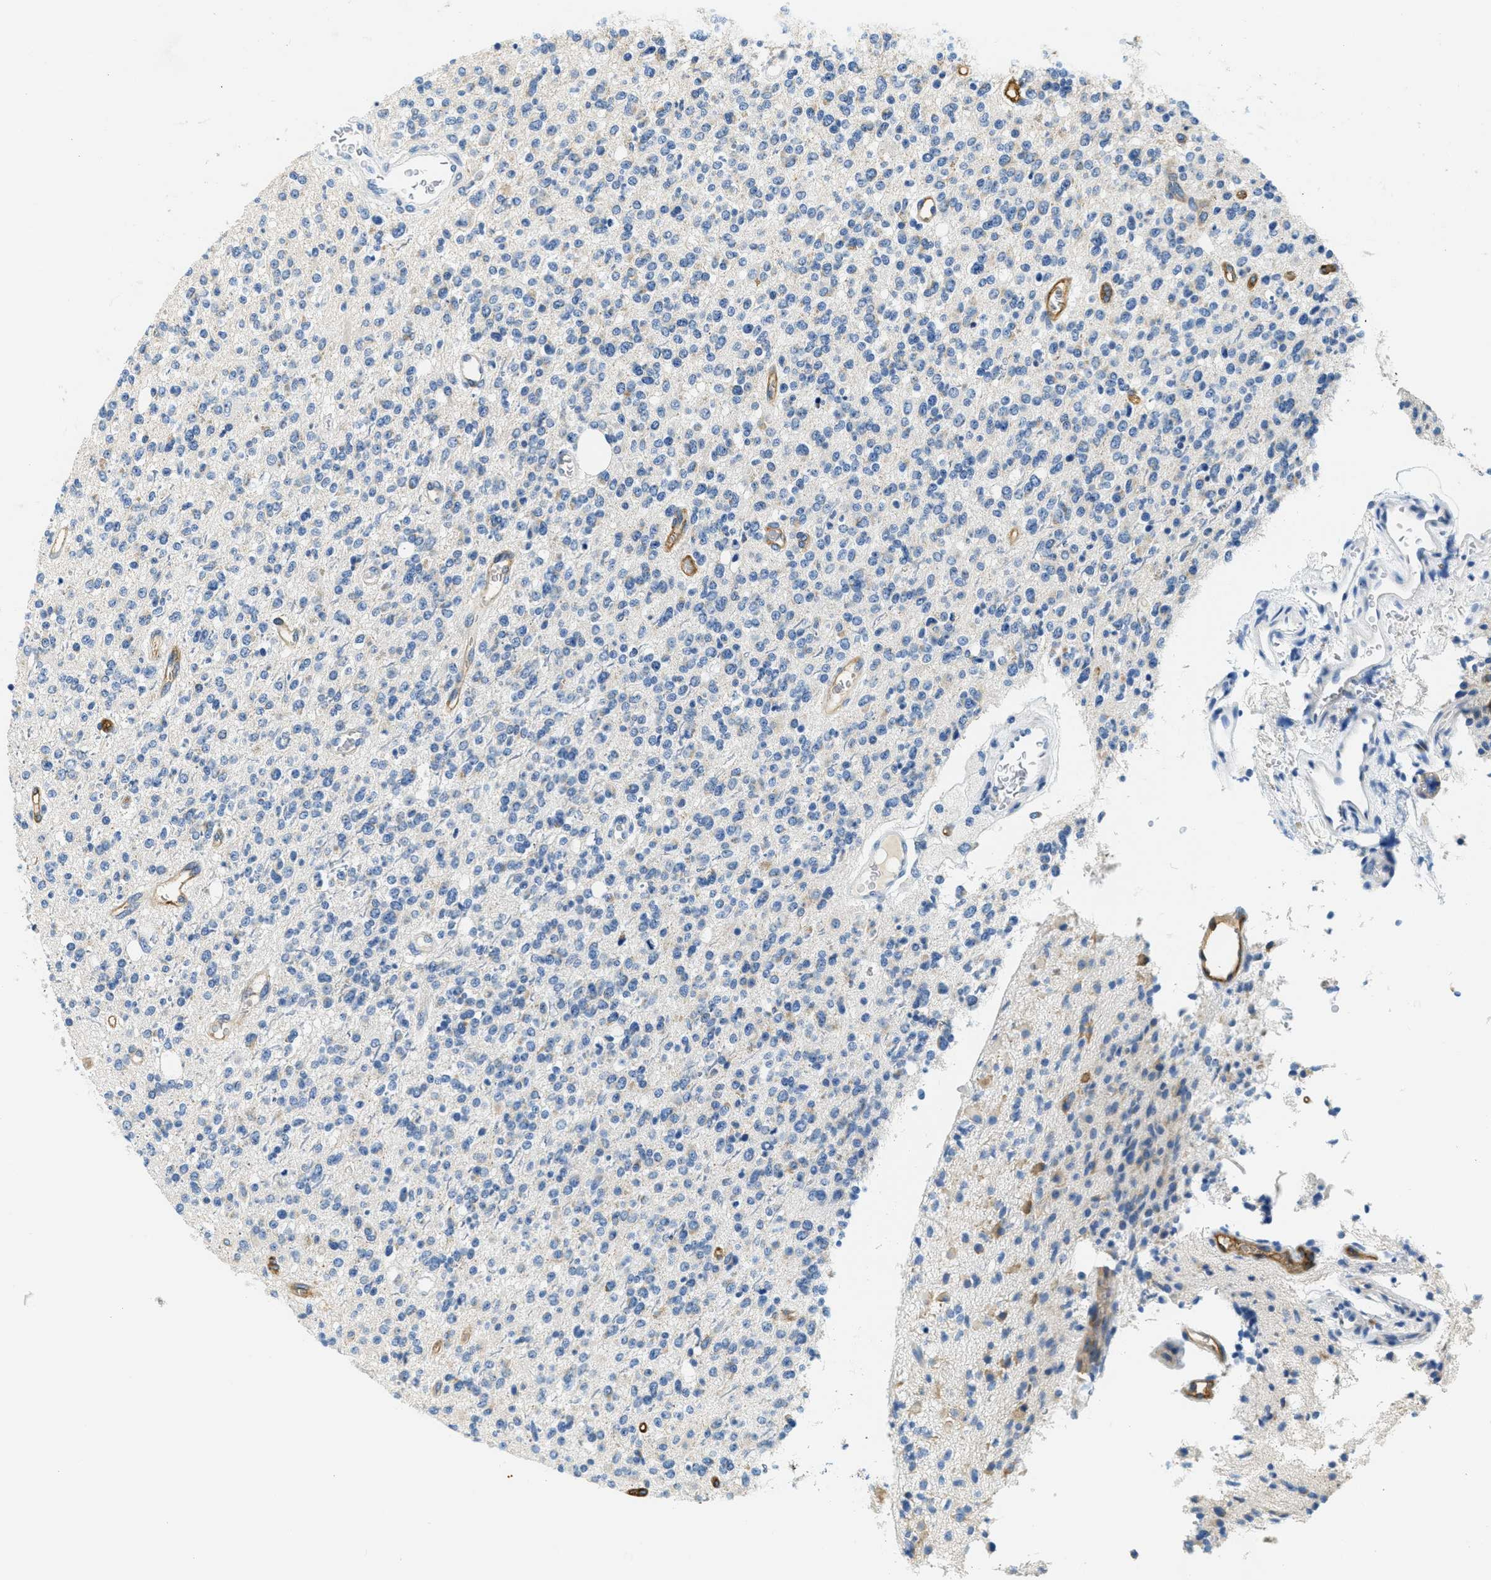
{"staining": {"intensity": "negative", "quantity": "none", "location": "none"}, "tissue": "glioma", "cell_type": "Tumor cells", "image_type": "cancer", "snomed": [{"axis": "morphology", "description": "Glioma, malignant, High grade"}, {"axis": "topography", "description": "Brain"}], "caption": "Tumor cells are negative for brown protein staining in glioma.", "gene": "CA4", "patient": {"sex": "male", "age": 34}}